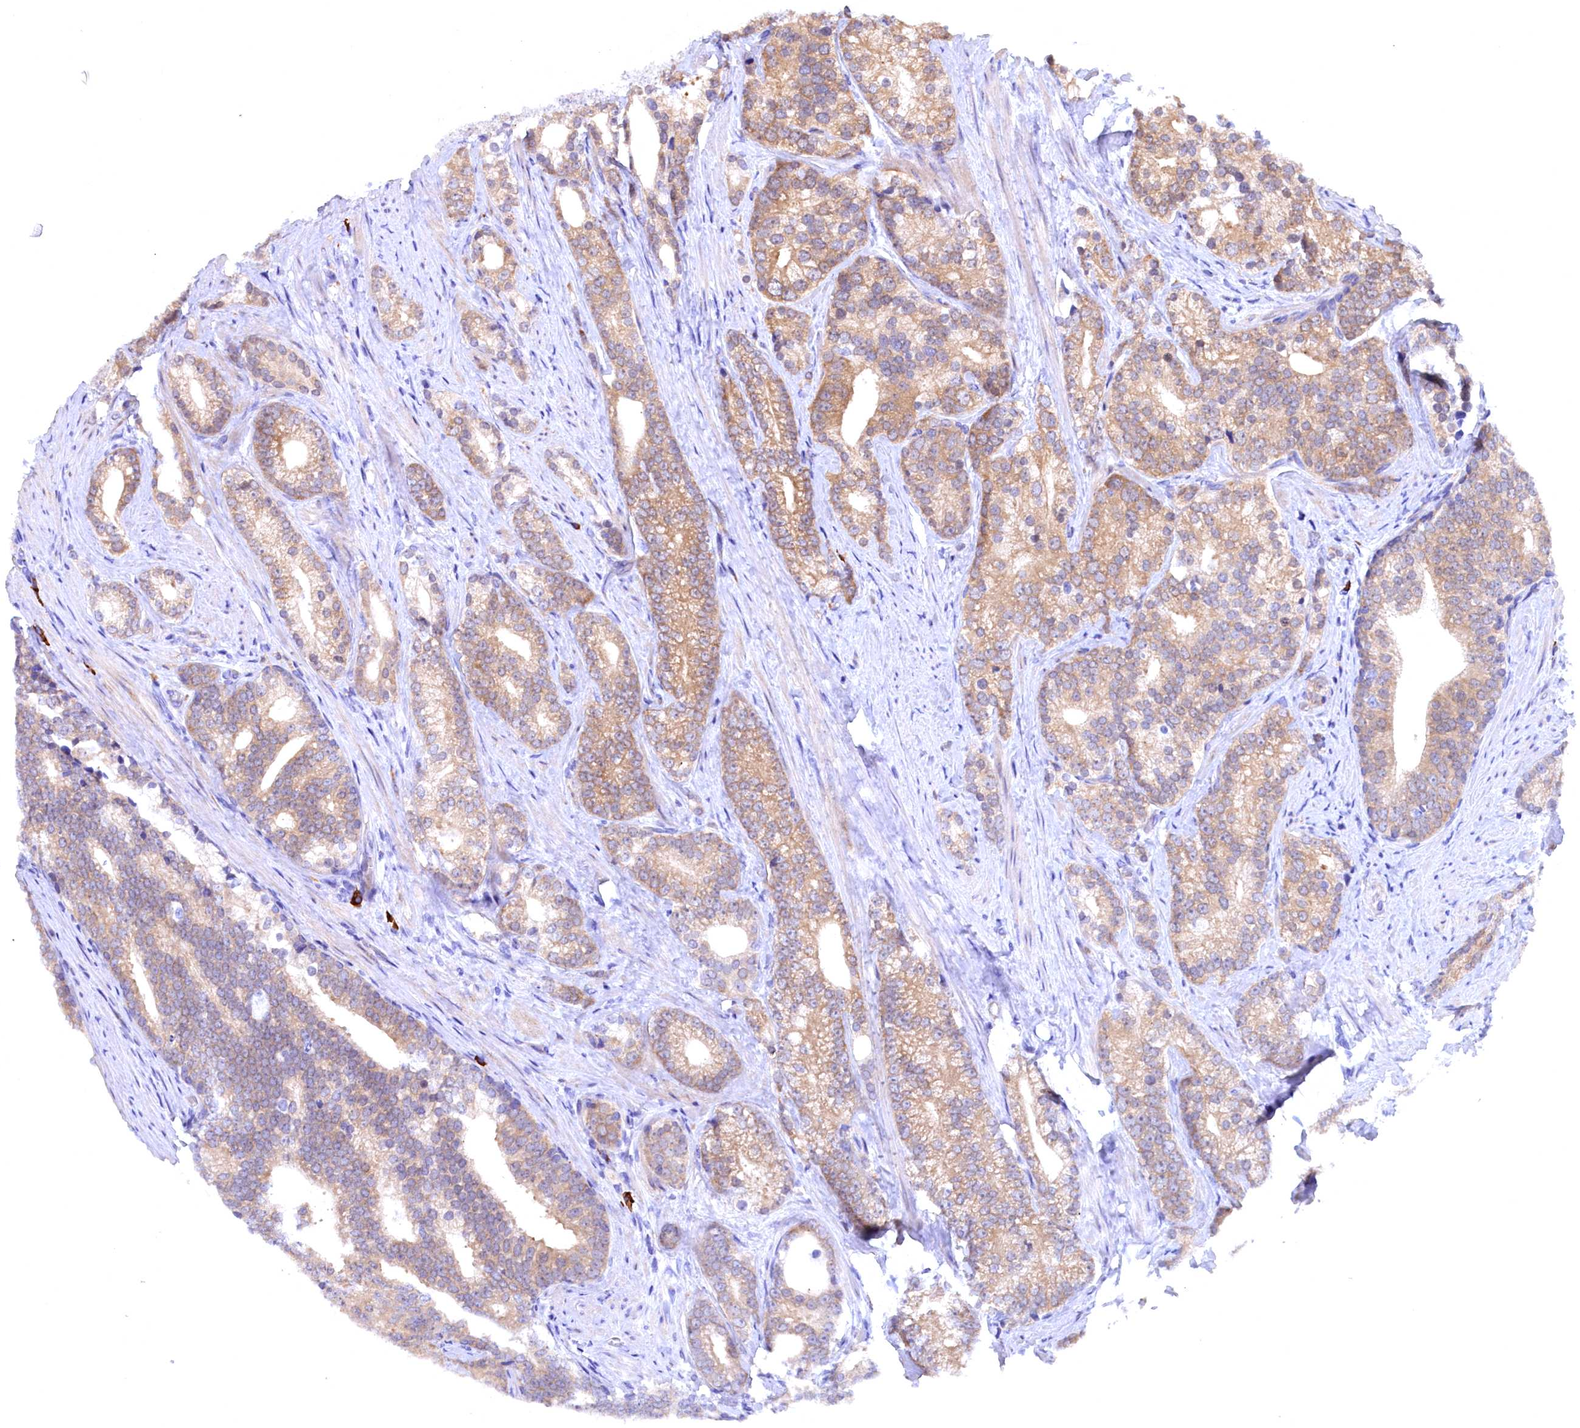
{"staining": {"intensity": "moderate", "quantity": ">75%", "location": "cytoplasmic/membranous"}, "tissue": "prostate cancer", "cell_type": "Tumor cells", "image_type": "cancer", "snomed": [{"axis": "morphology", "description": "Adenocarcinoma, Low grade"}, {"axis": "topography", "description": "Prostate"}], "caption": "DAB immunohistochemical staining of human low-grade adenocarcinoma (prostate) exhibits moderate cytoplasmic/membranous protein staining in approximately >75% of tumor cells.", "gene": "JPT2", "patient": {"sex": "male", "age": 71}}